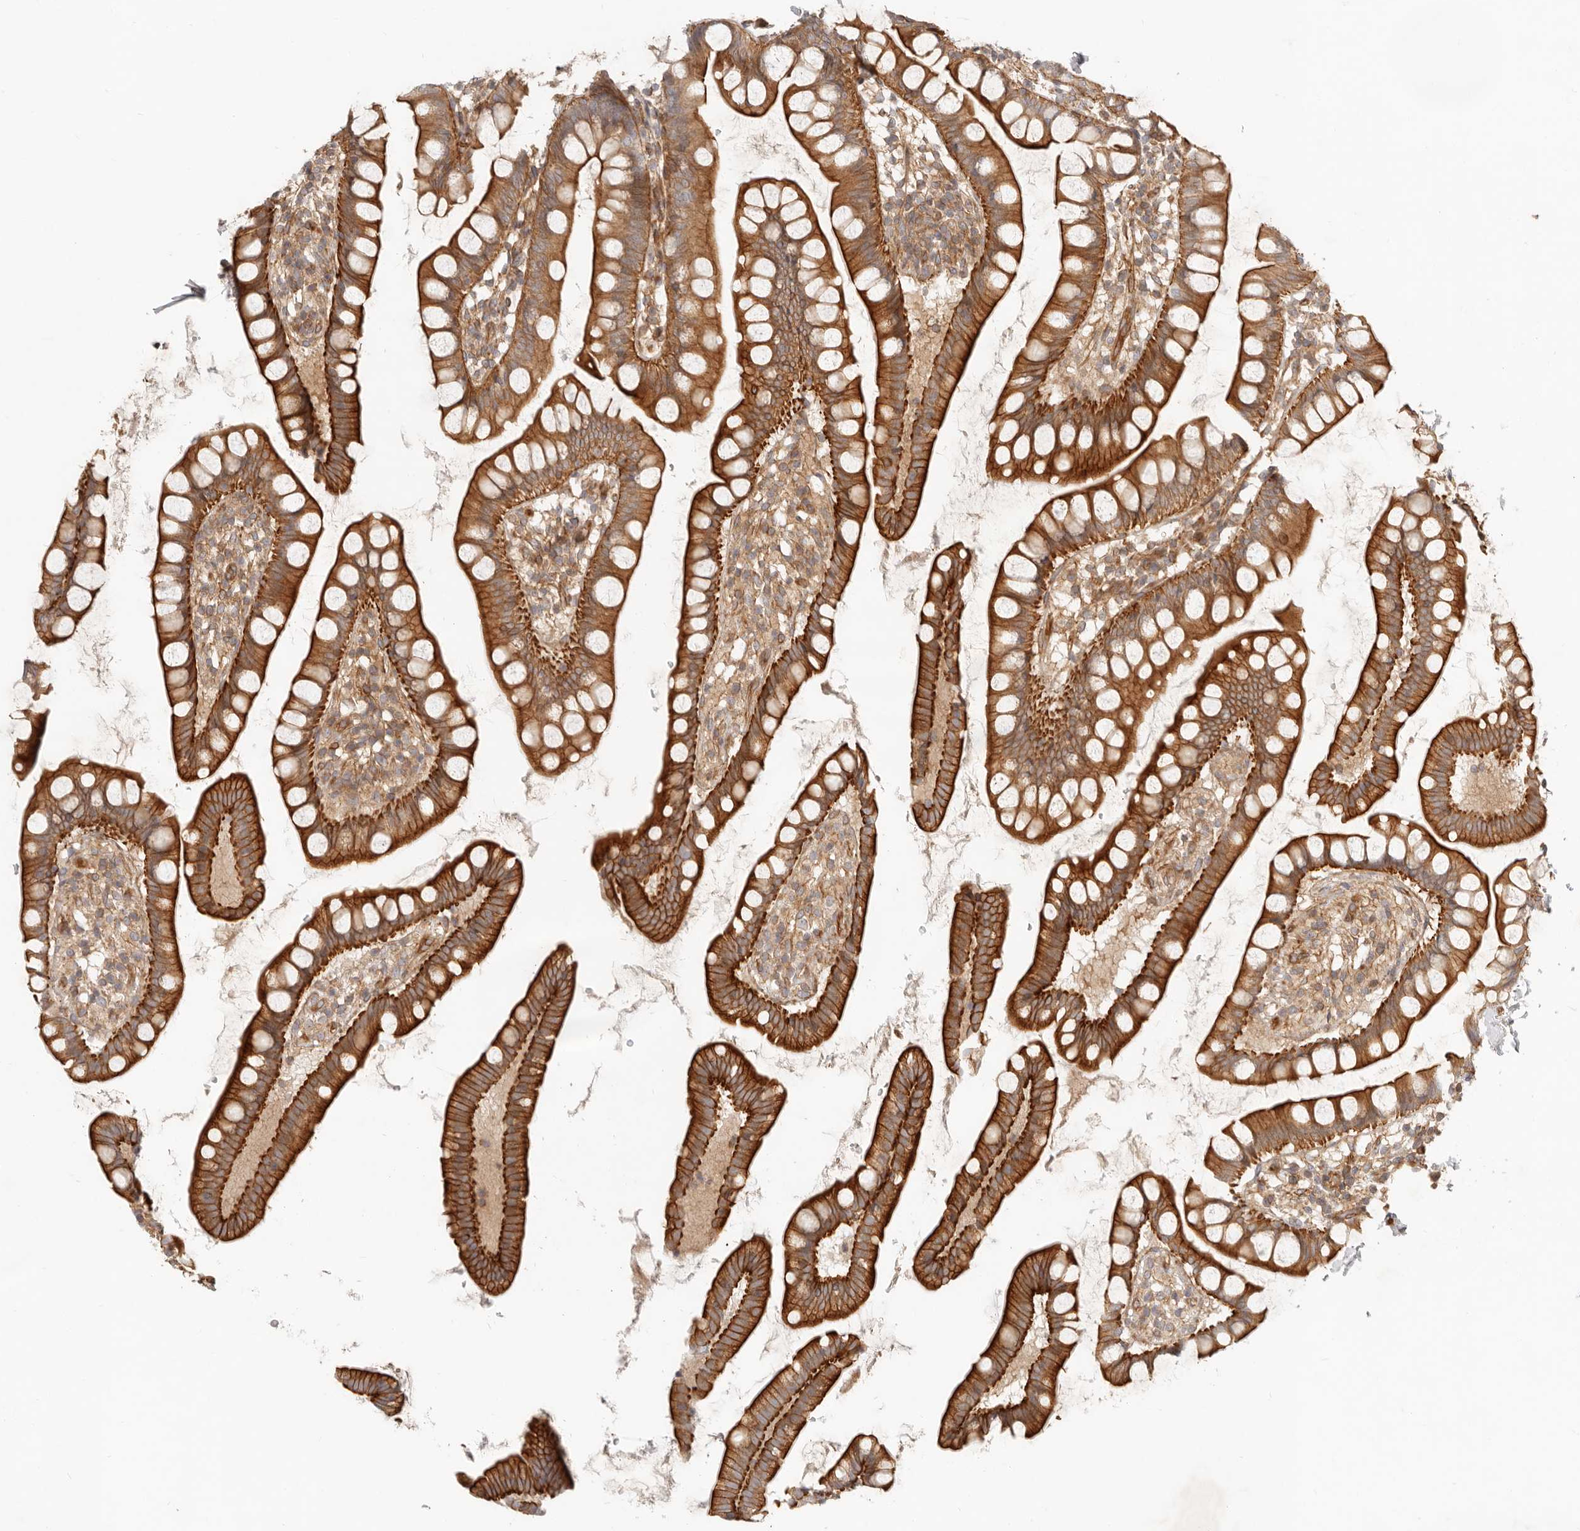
{"staining": {"intensity": "strong", "quantity": ">75%", "location": "cytoplasmic/membranous"}, "tissue": "small intestine", "cell_type": "Glandular cells", "image_type": "normal", "snomed": [{"axis": "morphology", "description": "Normal tissue, NOS"}, {"axis": "topography", "description": "Small intestine"}], "caption": "Strong cytoplasmic/membranous positivity for a protein is seen in about >75% of glandular cells of benign small intestine using IHC.", "gene": "UFSP1", "patient": {"sex": "female", "age": 84}}